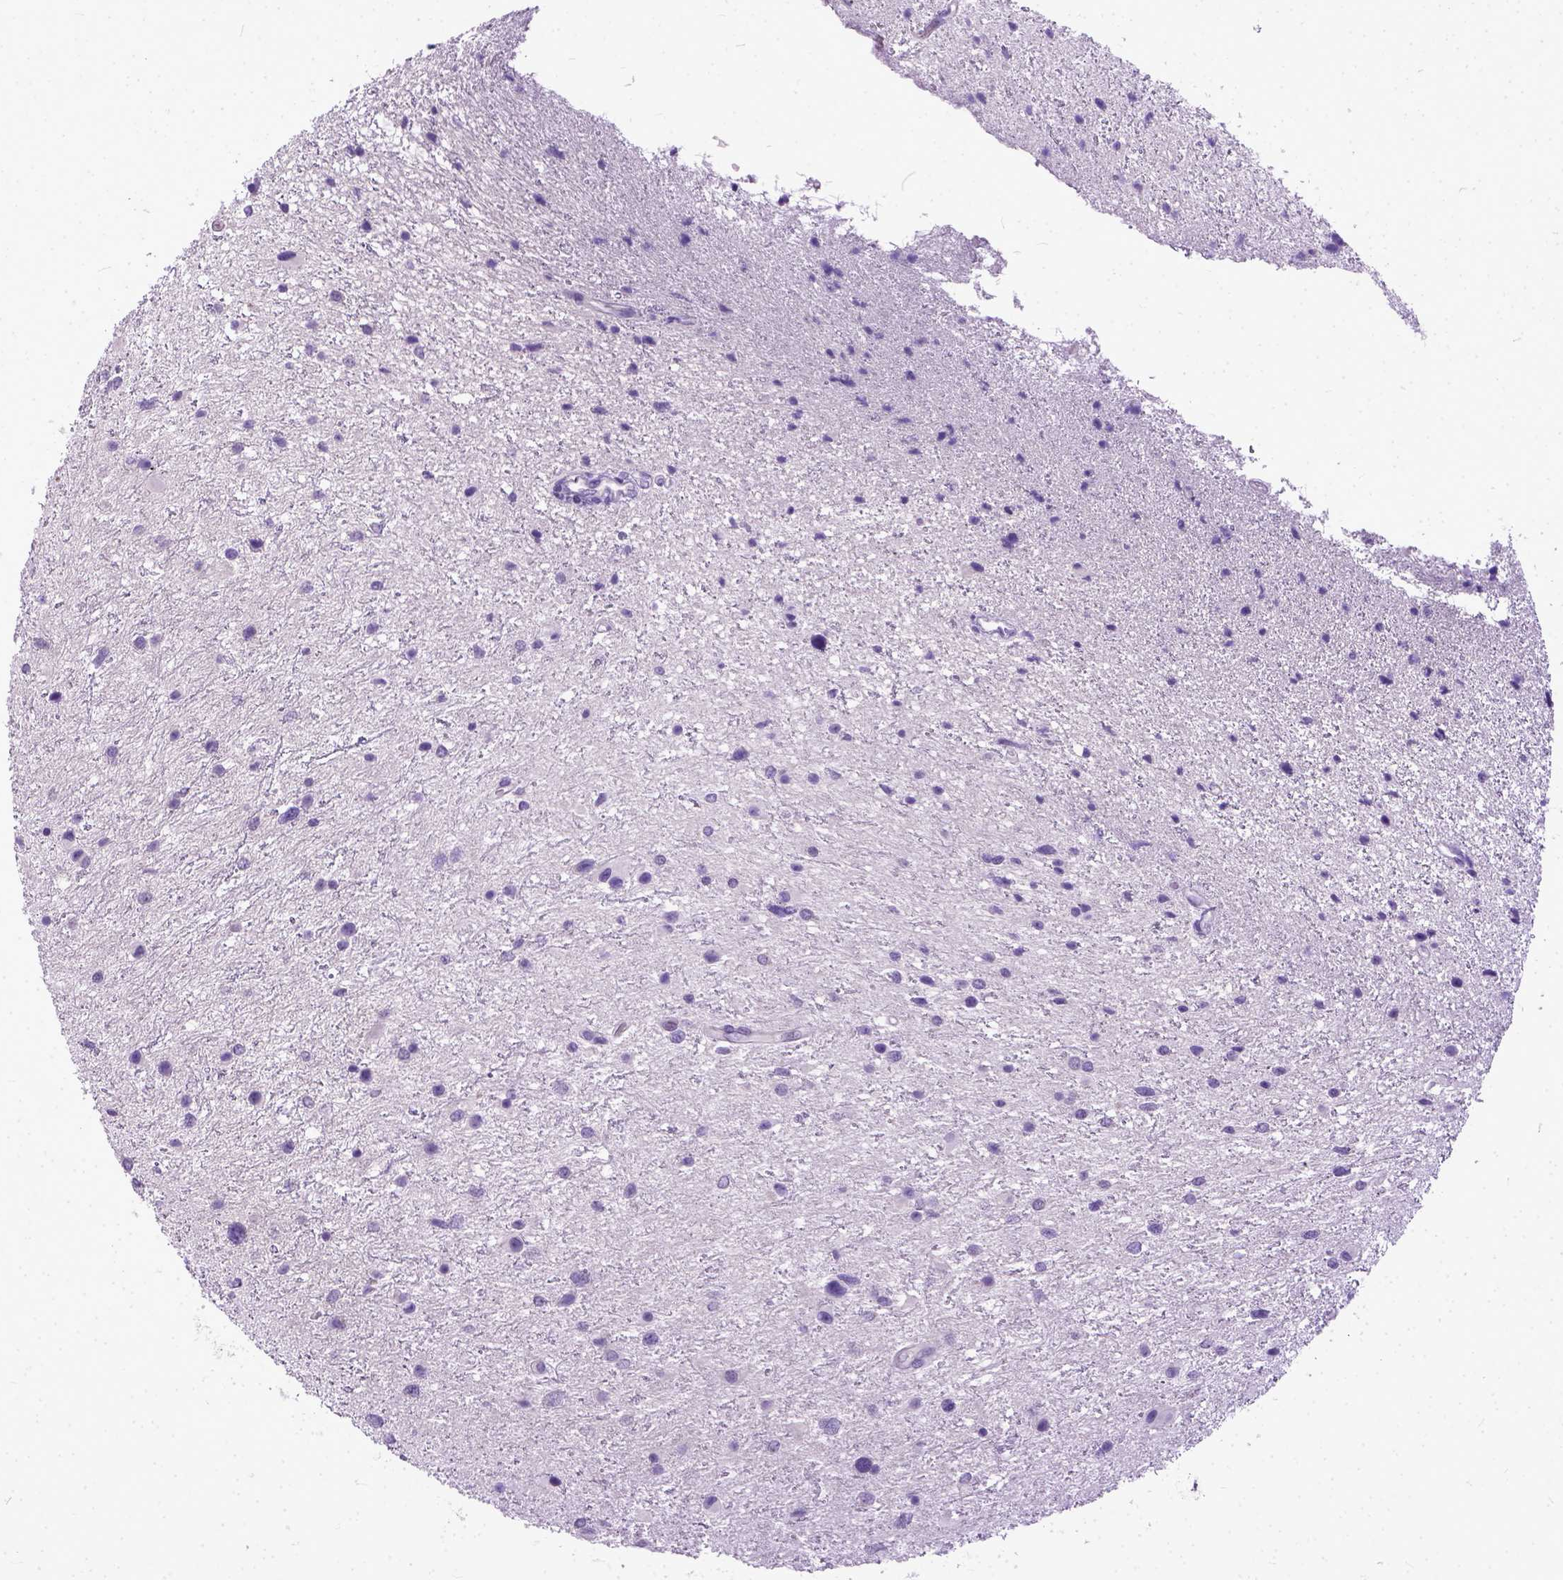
{"staining": {"intensity": "negative", "quantity": "none", "location": "none"}, "tissue": "glioma", "cell_type": "Tumor cells", "image_type": "cancer", "snomed": [{"axis": "morphology", "description": "Glioma, malignant, Low grade"}, {"axis": "topography", "description": "Brain"}], "caption": "The photomicrograph demonstrates no significant expression in tumor cells of malignant glioma (low-grade). The staining is performed using DAB (3,3'-diaminobenzidine) brown chromogen with nuclei counter-stained in using hematoxylin.", "gene": "PLK5", "patient": {"sex": "female", "age": 32}}